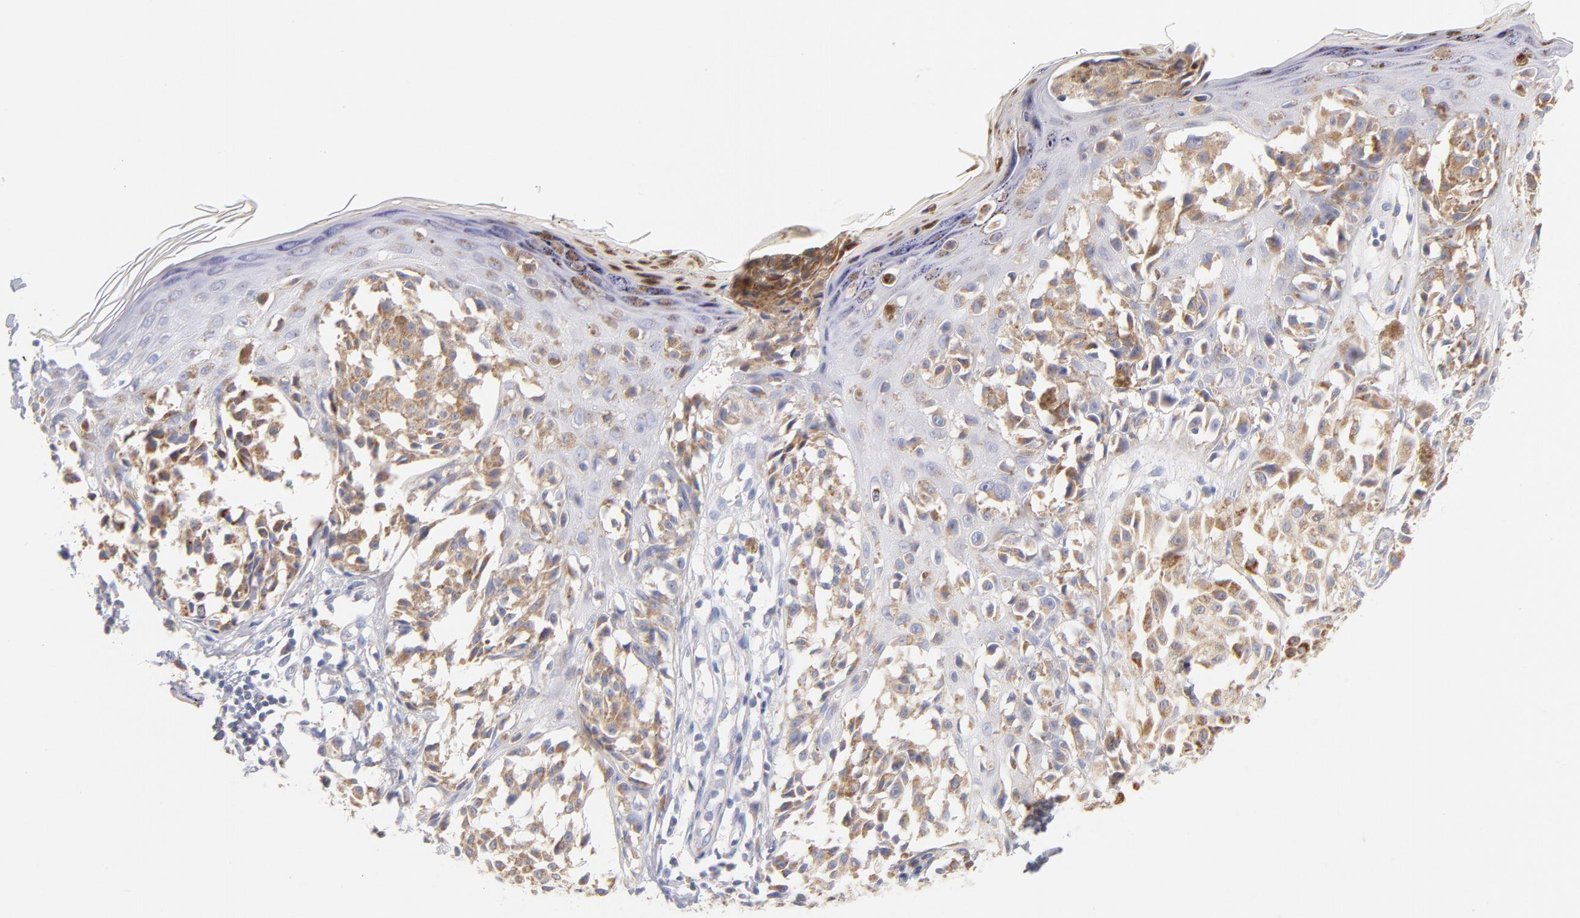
{"staining": {"intensity": "weak", "quantity": ">75%", "location": "cytoplasmic/membranous"}, "tissue": "melanoma", "cell_type": "Tumor cells", "image_type": "cancer", "snomed": [{"axis": "morphology", "description": "Malignant melanoma, NOS"}, {"axis": "topography", "description": "Skin"}], "caption": "Malignant melanoma stained with DAB (3,3'-diaminobenzidine) immunohistochemistry (IHC) displays low levels of weak cytoplasmic/membranous positivity in approximately >75% of tumor cells. (brown staining indicates protein expression, while blue staining denotes nuclei).", "gene": "AIFM1", "patient": {"sex": "female", "age": 38}}